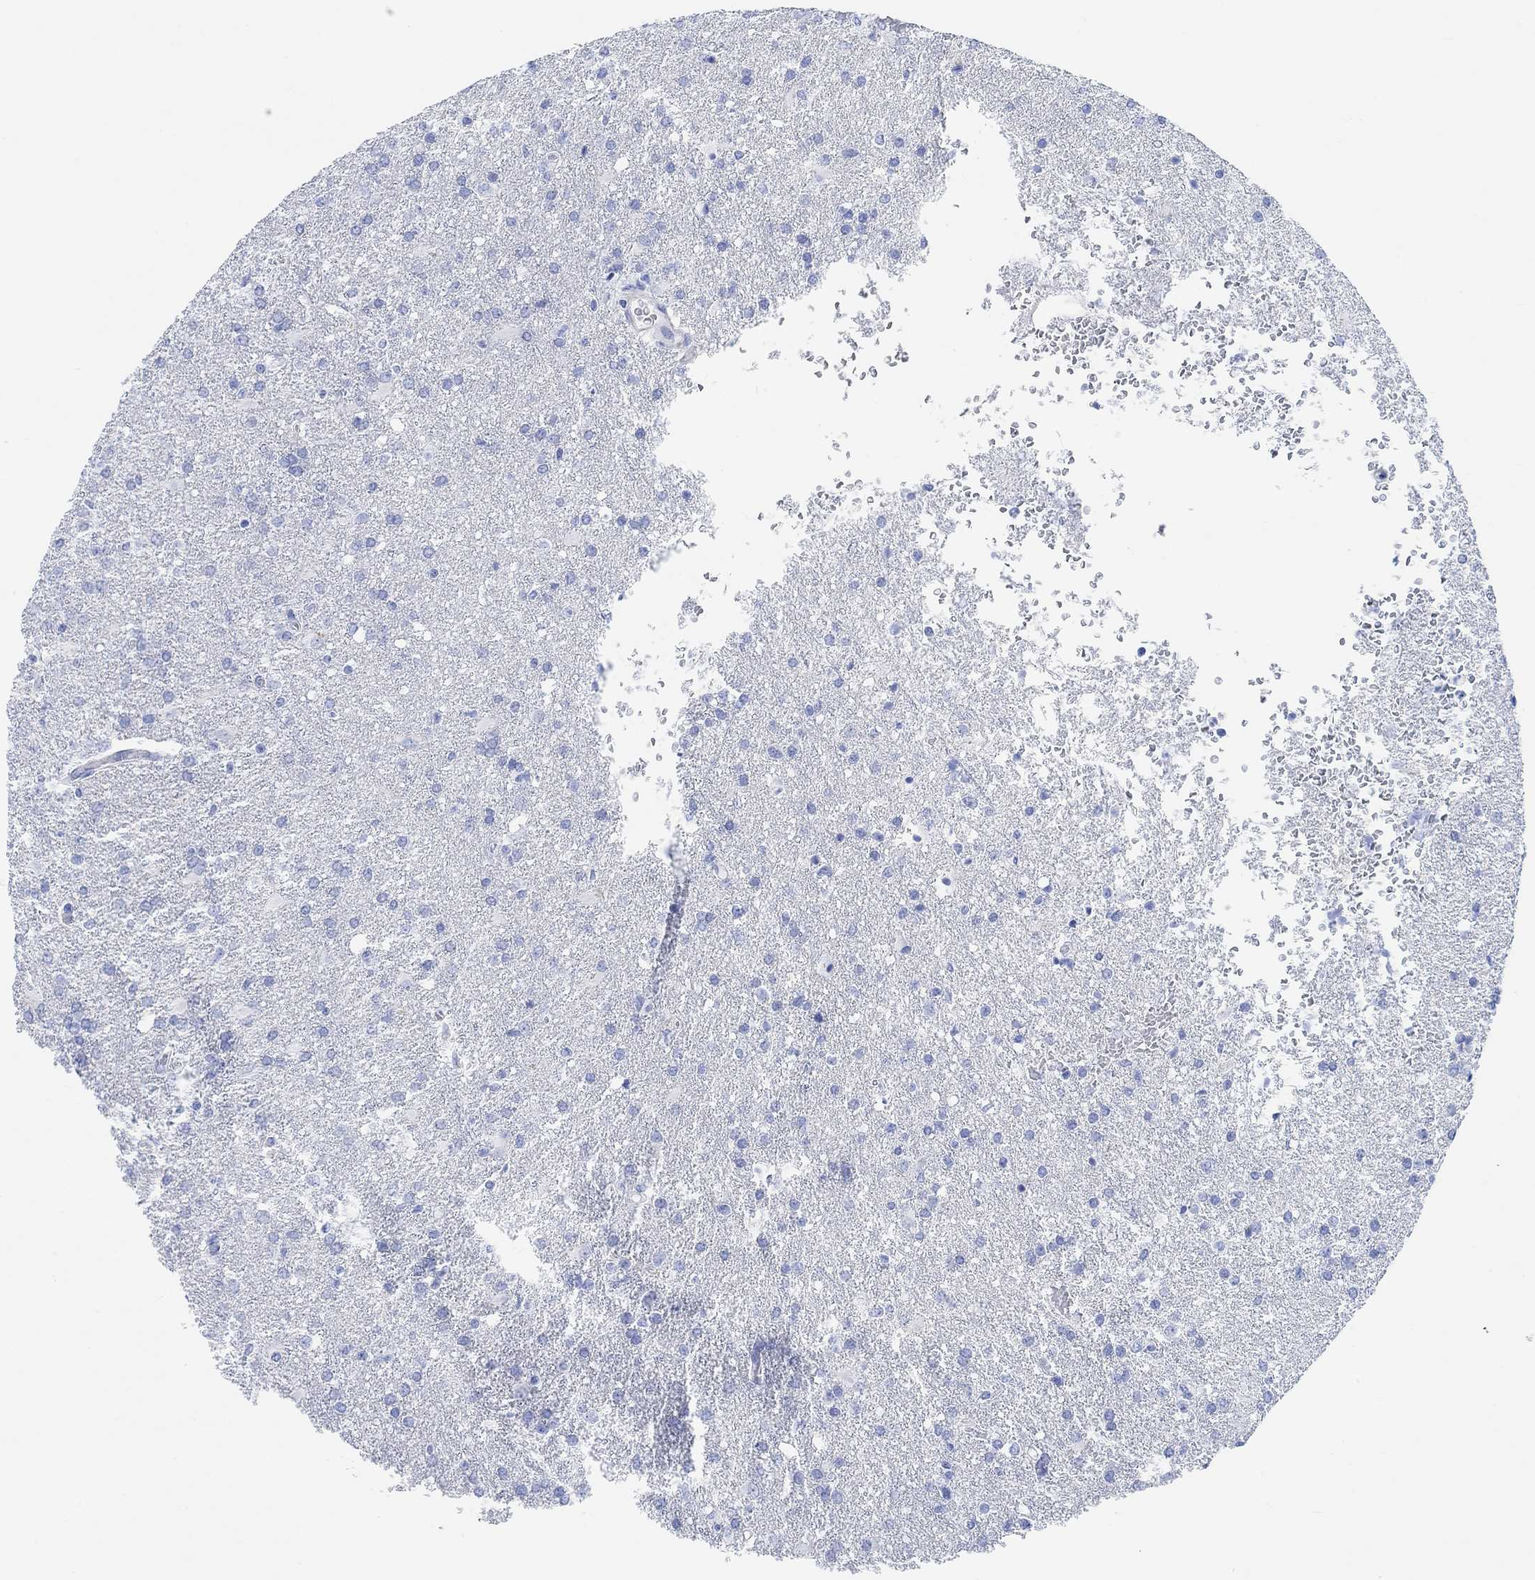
{"staining": {"intensity": "negative", "quantity": "none", "location": "none"}, "tissue": "glioma", "cell_type": "Tumor cells", "image_type": "cancer", "snomed": [{"axis": "morphology", "description": "Glioma, malignant, High grade"}, {"axis": "topography", "description": "Brain"}], "caption": "Protein analysis of glioma shows no significant positivity in tumor cells.", "gene": "ANKRD33", "patient": {"sex": "male", "age": 68}}